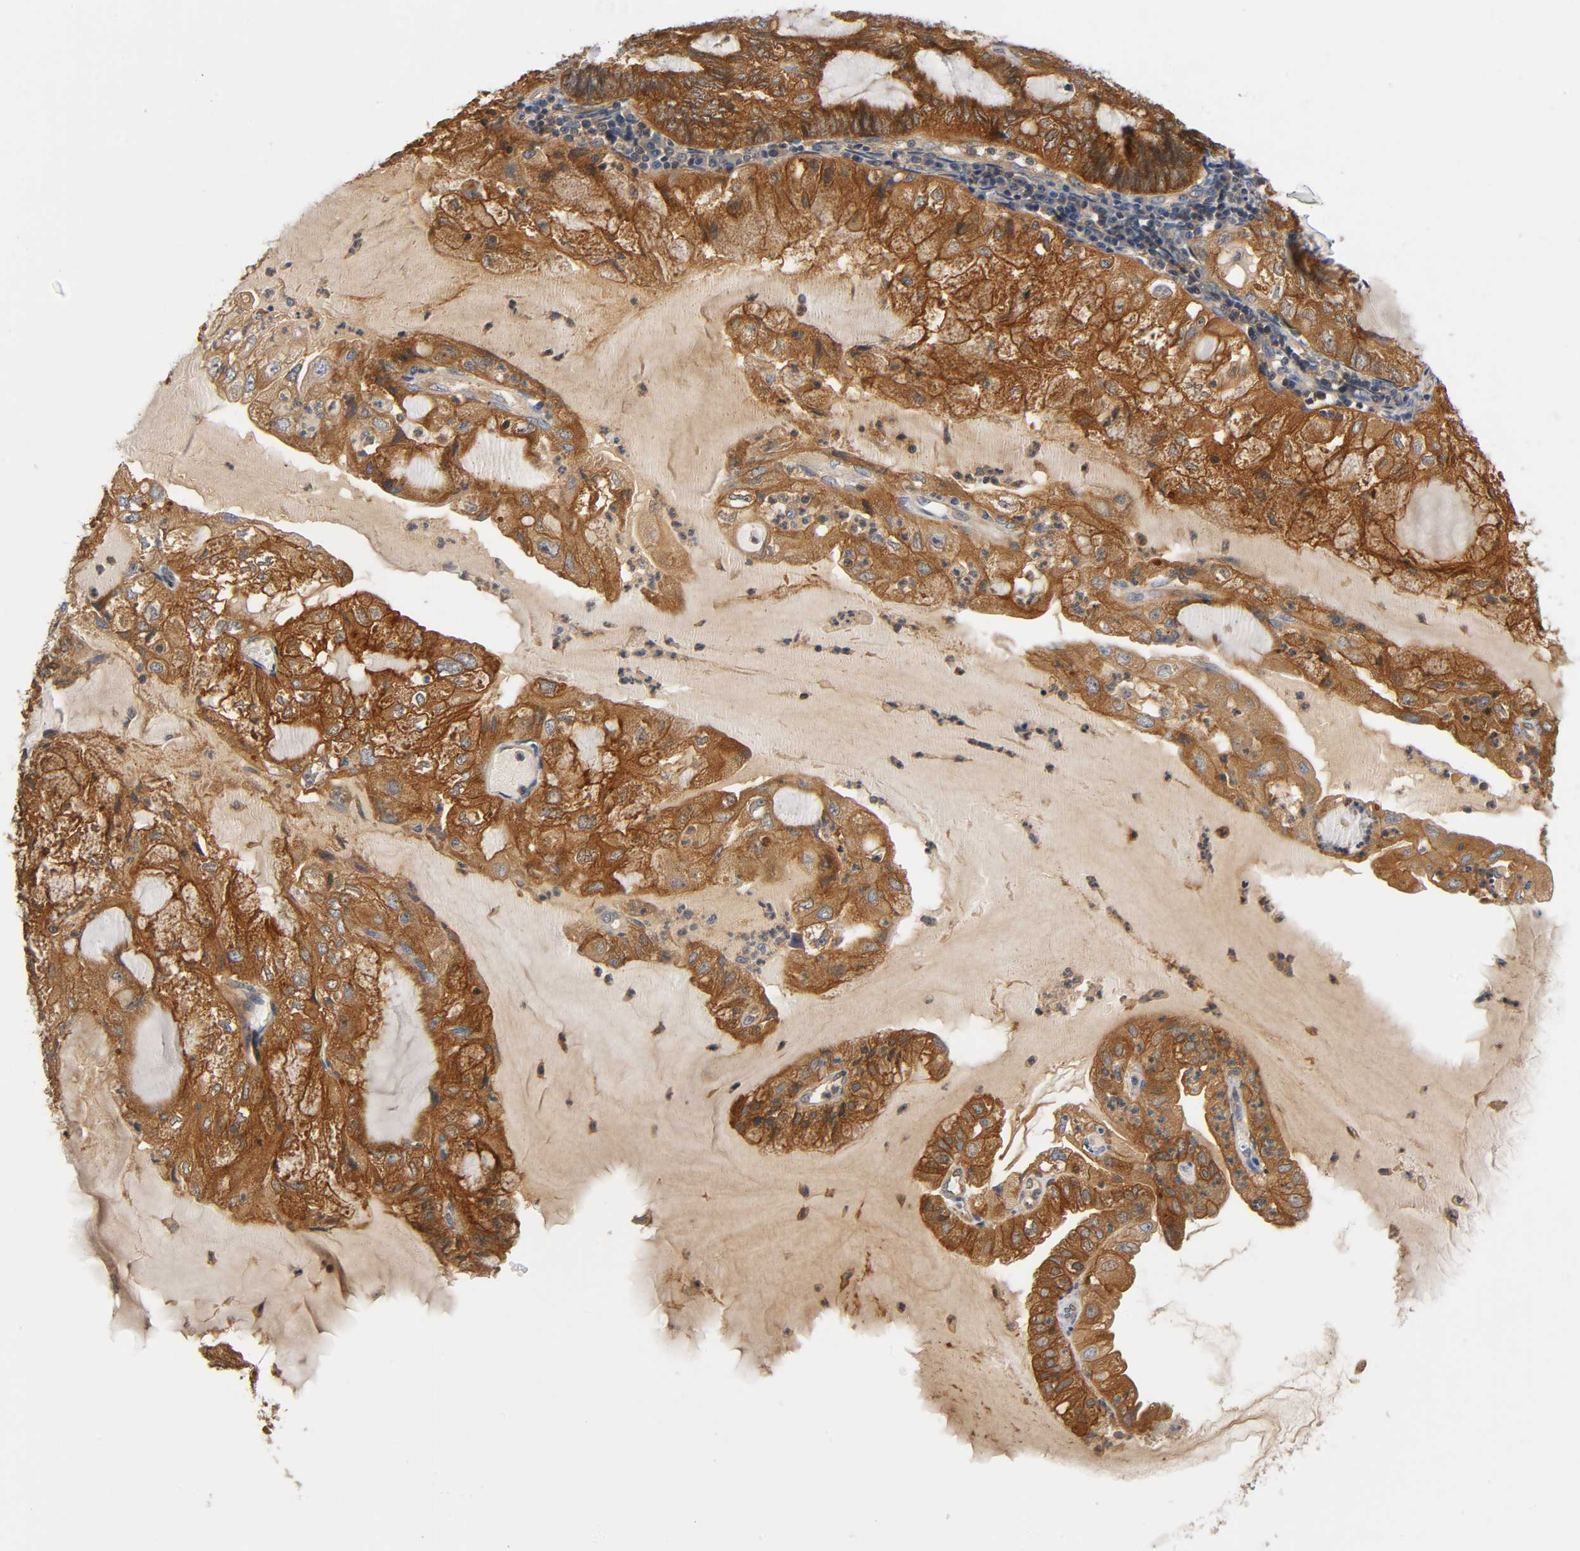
{"staining": {"intensity": "strong", "quantity": ">75%", "location": "cytoplasmic/membranous"}, "tissue": "endometrial cancer", "cell_type": "Tumor cells", "image_type": "cancer", "snomed": [{"axis": "morphology", "description": "Adenocarcinoma, NOS"}, {"axis": "topography", "description": "Endometrium"}], "caption": "Brown immunohistochemical staining in endometrial cancer shows strong cytoplasmic/membranous staining in about >75% of tumor cells. (DAB IHC with brightfield microscopy, high magnification).", "gene": "PRKAB1", "patient": {"sex": "female", "age": 81}}